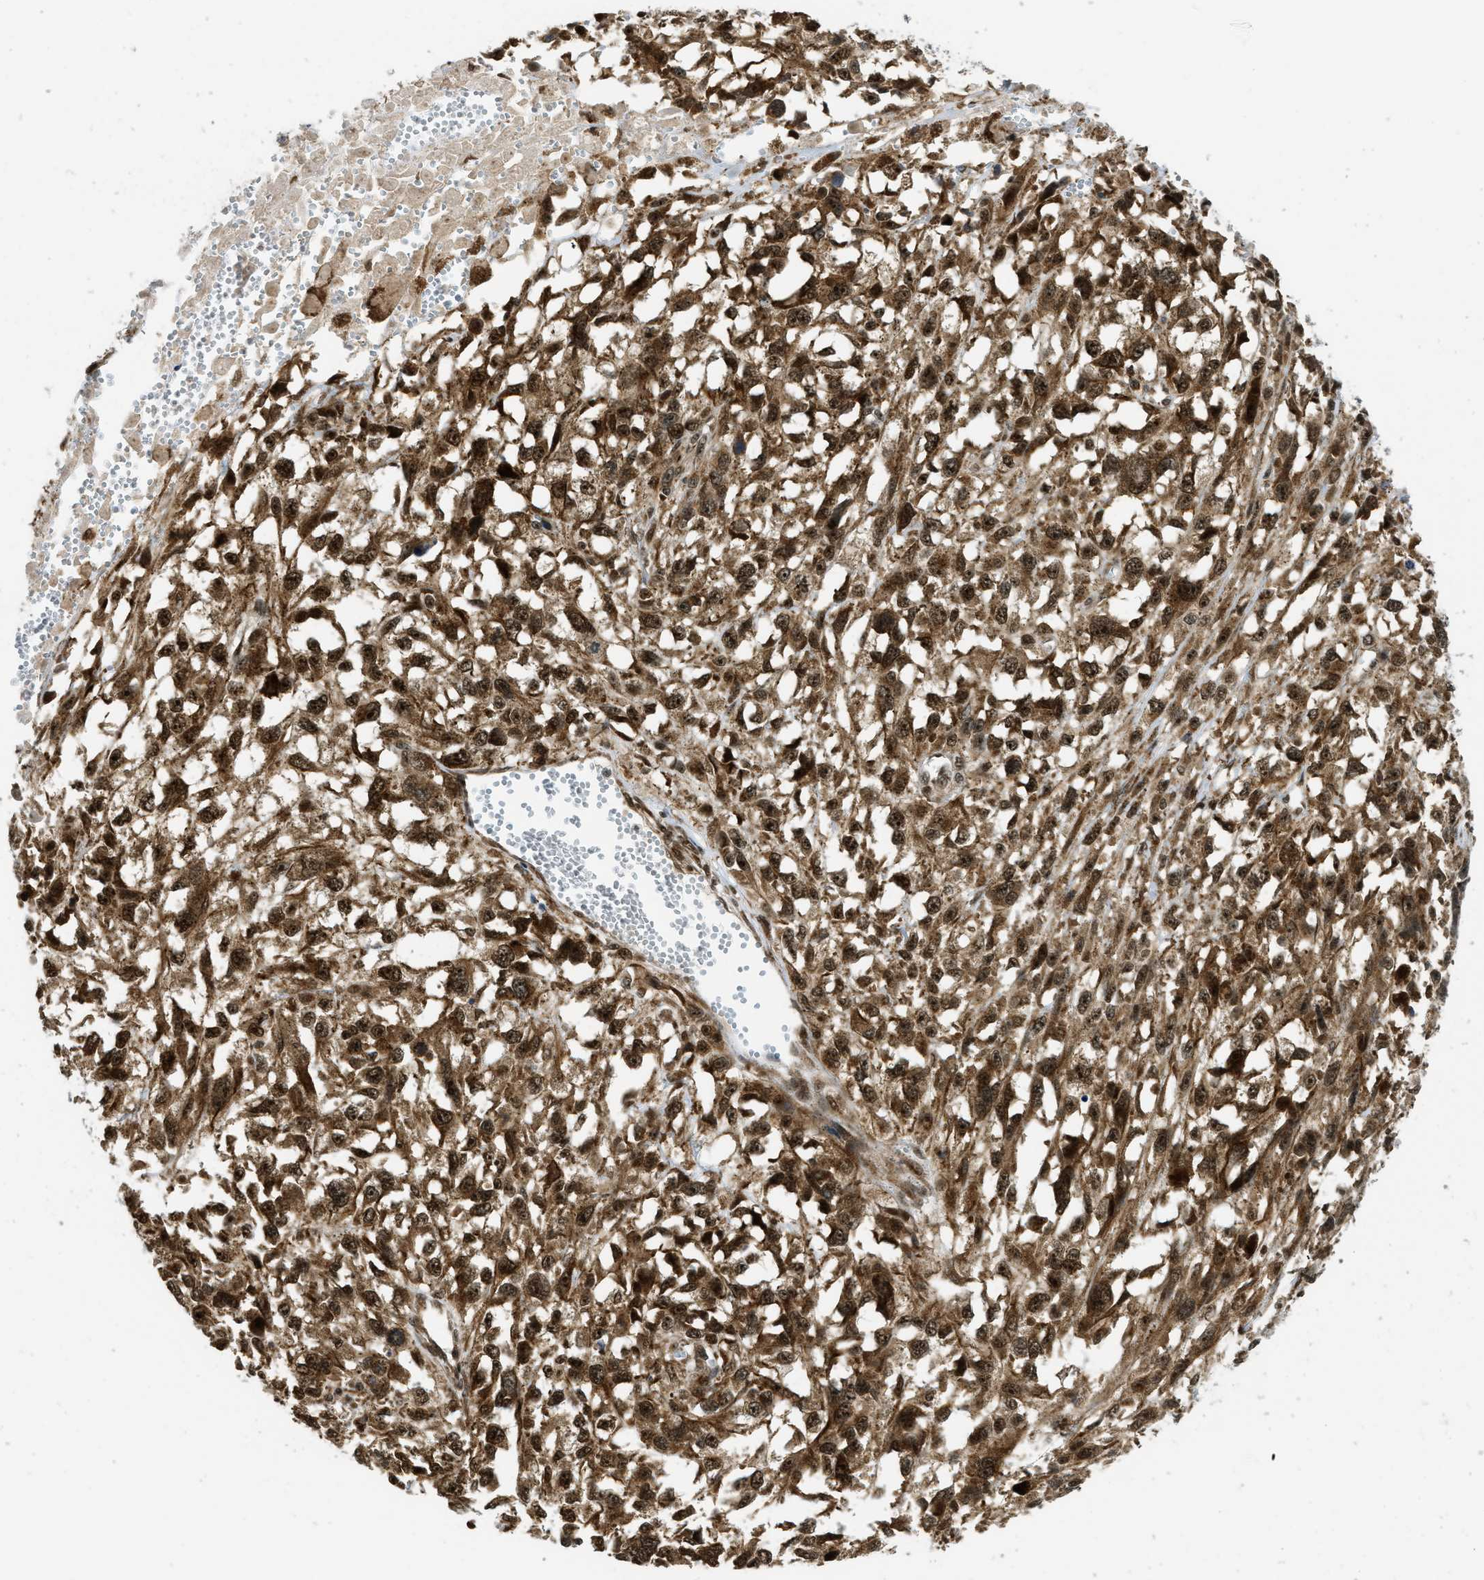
{"staining": {"intensity": "moderate", "quantity": ">75%", "location": "cytoplasmic/membranous,nuclear"}, "tissue": "melanoma", "cell_type": "Tumor cells", "image_type": "cancer", "snomed": [{"axis": "morphology", "description": "Malignant melanoma, Metastatic site"}, {"axis": "topography", "description": "Lymph node"}], "caption": "Tumor cells demonstrate medium levels of moderate cytoplasmic/membranous and nuclear expression in approximately >75% of cells in human melanoma. Using DAB (brown) and hematoxylin (blue) stains, captured at high magnification using brightfield microscopy.", "gene": "TACC1", "patient": {"sex": "male", "age": 59}}